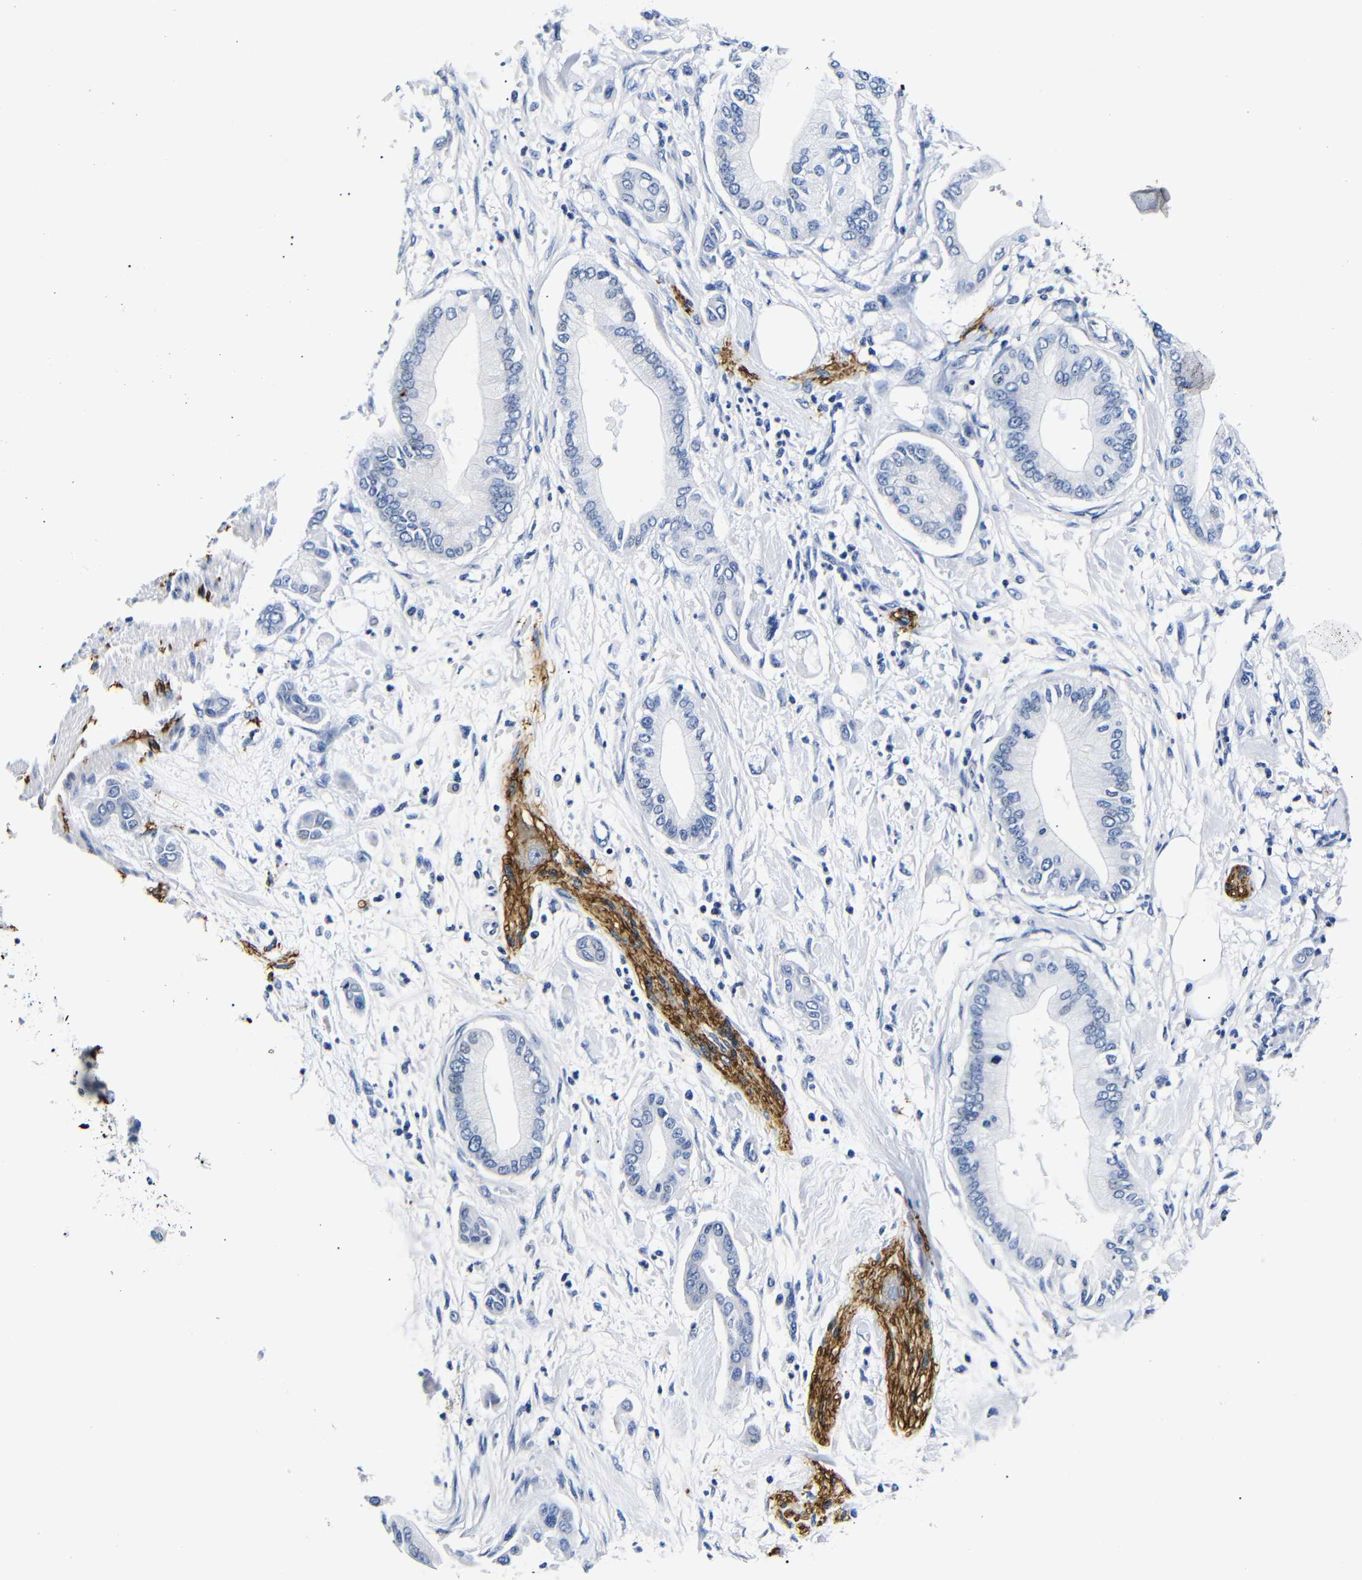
{"staining": {"intensity": "negative", "quantity": "none", "location": "none"}, "tissue": "pancreatic cancer", "cell_type": "Tumor cells", "image_type": "cancer", "snomed": [{"axis": "morphology", "description": "Adenocarcinoma, NOS"}, {"axis": "morphology", "description": "Adenocarcinoma, metastatic, NOS"}, {"axis": "topography", "description": "Lymph node"}, {"axis": "topography", "description": "Pancreas"}, {"axis": "topography", "description": "Duodenum"}], "caption": "A high-resolution photomicrograph shows immunohistochemistry staining of pancreatic cancer, which shows no significant positivity in tumor cells. (DAB (3,3'-diaminobenzidine) immunohistochemistry, high magnification).", "gene": "GAP43", "patient": {"sex": "female", "age": 64}}